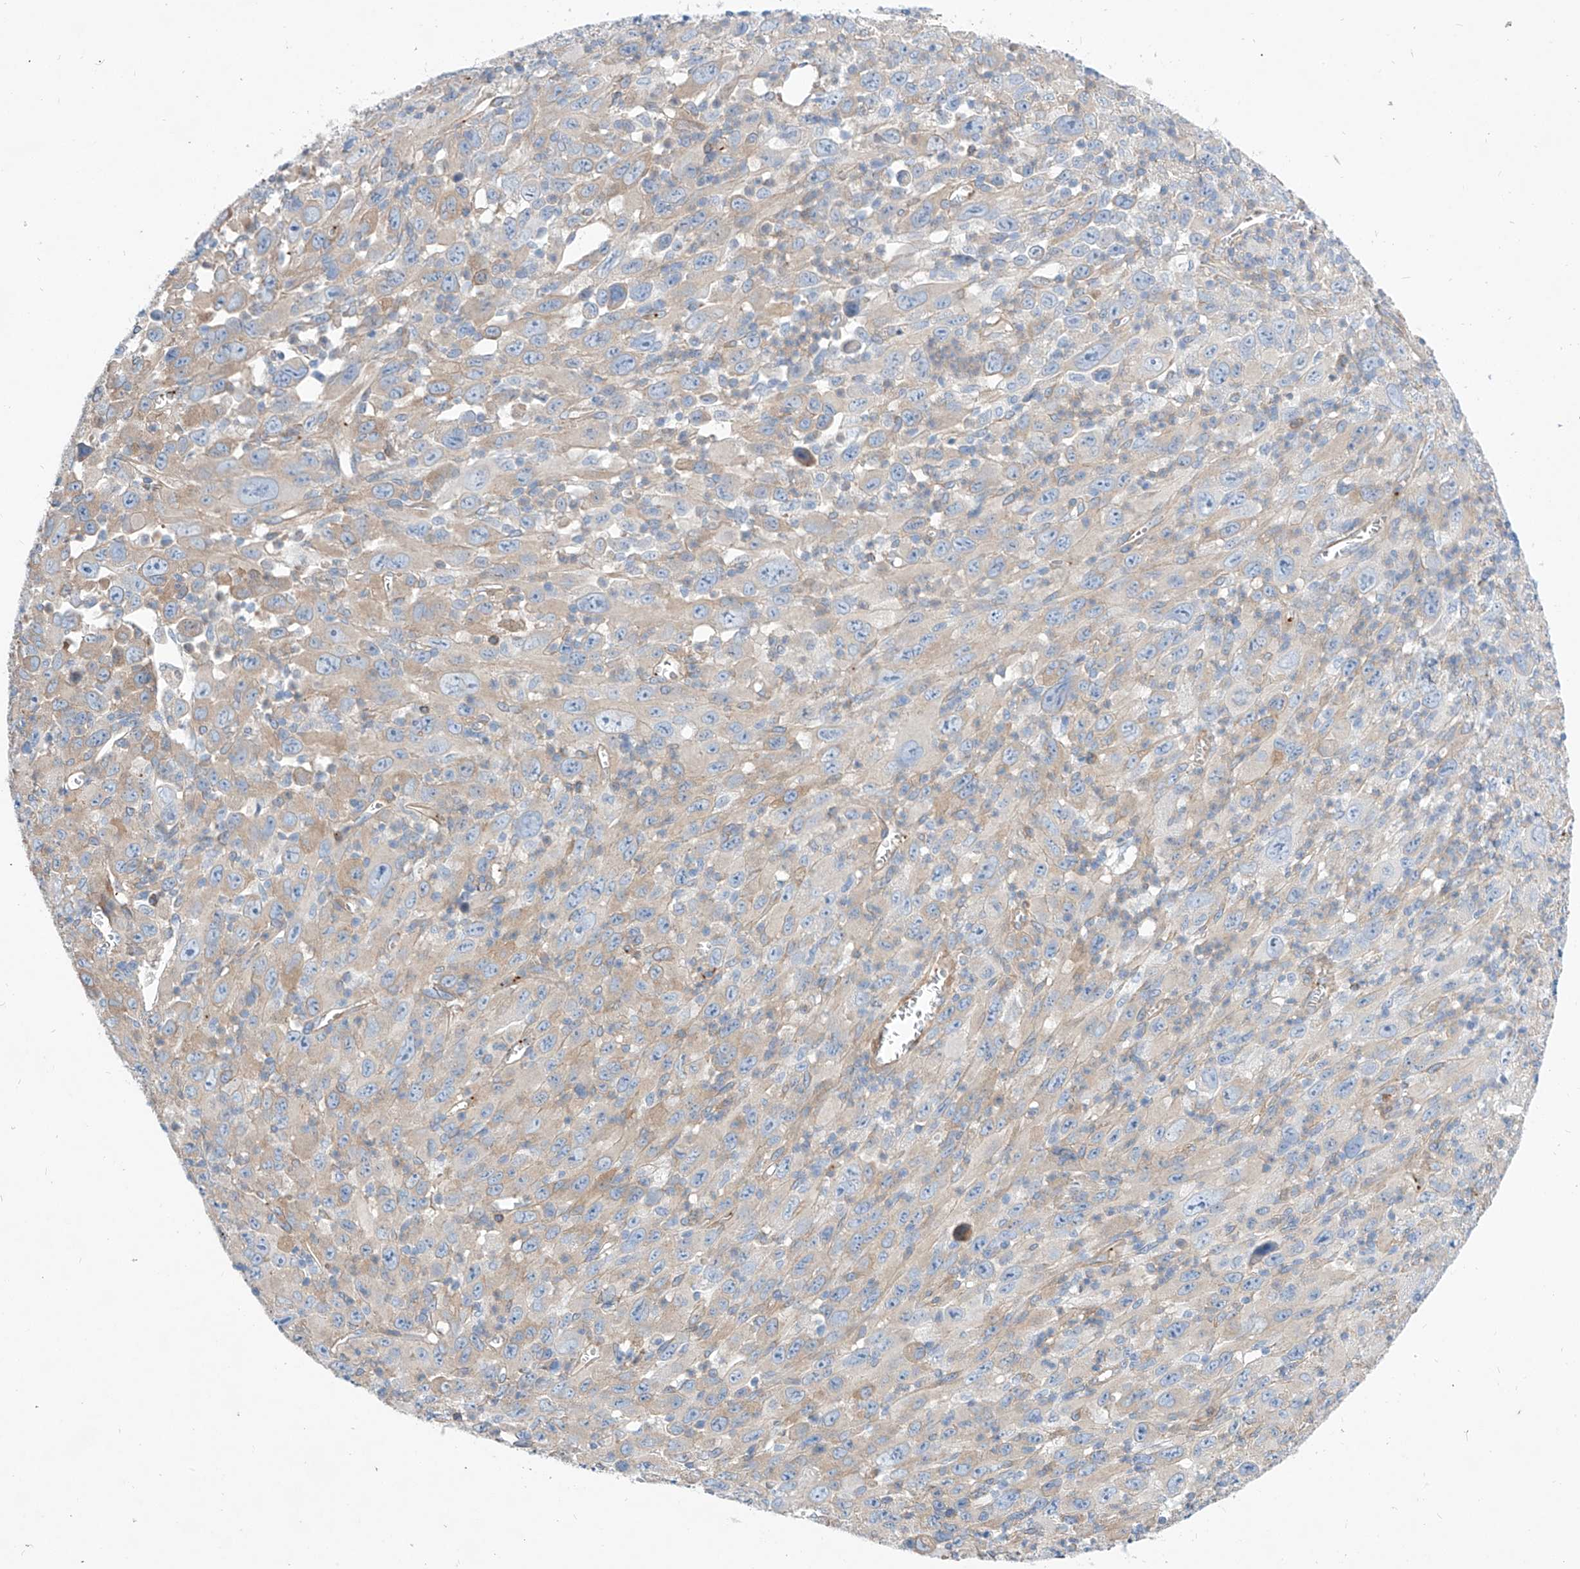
{"staining": {"intensity": "negative", "quantity": "none", "location": "none"}, "tissue": "melanoma", "cell_type": "Tumor cells", "image_type": "cancer", "snomed": [{"axis": "morphology", "description": "Malignant melanoma, Metastatic site"}, {"axis": "topography", "description": "Skin"}], "caption": "The photomicrograph reveals no staining of tumor cells in malignant melanoma (metastatic site). Brightfield microscopy of immunohistochemistry stained with DAB (3,3'-diaminobenzidine) (brown) and hematoxylin (blue), captured at high magnification.", "gene": "TAS2R60", "patient": {"sex": "female", "age": 56}}